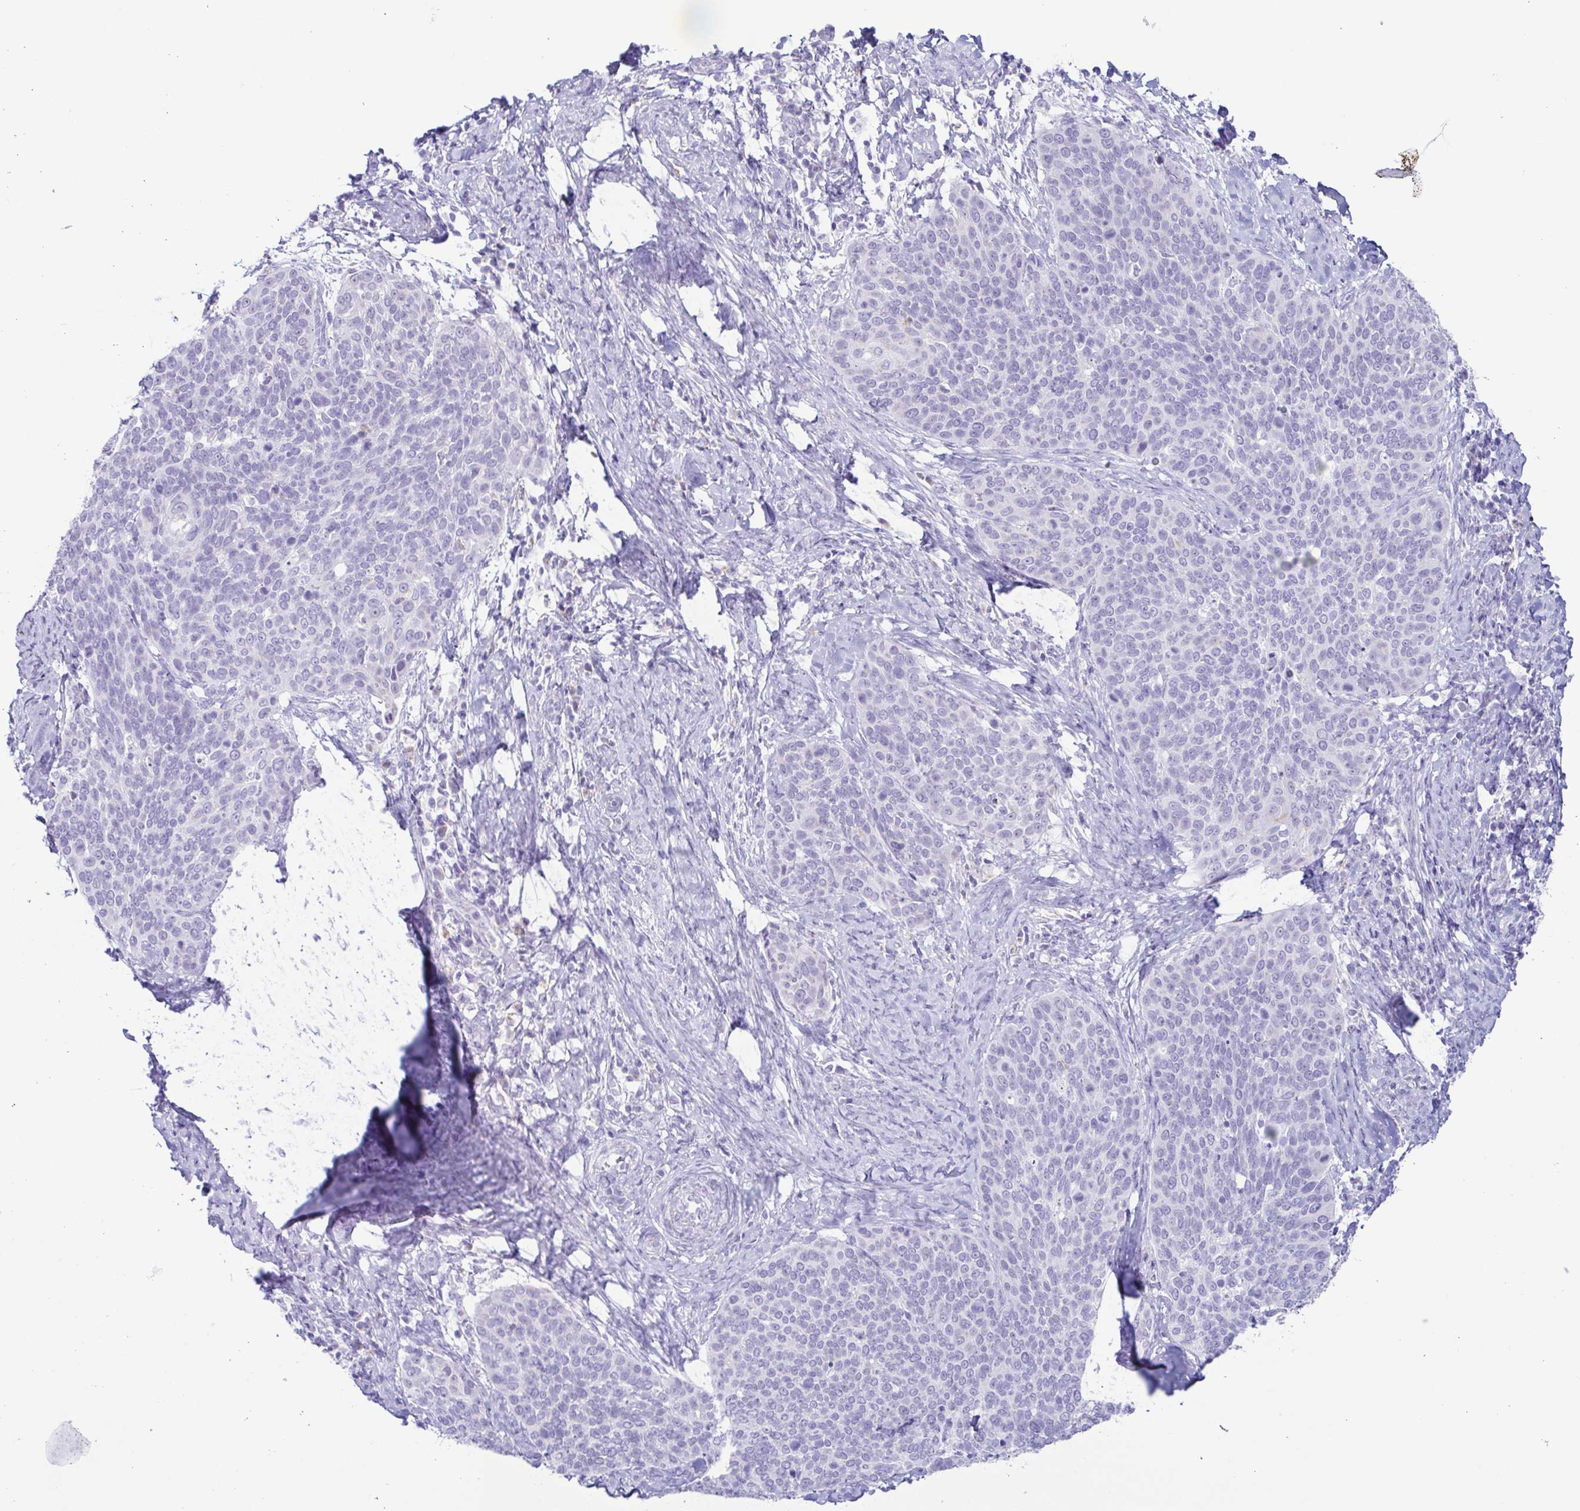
{"staining": {"intensity": "negative", "quantity": "none", "location": "none"}, "tissue": "cervical cancer", "cell_type": "Tumor cells", "image_type": "cancer", "snomed": [{"axis": "morphology", "description": "Squamous cell carcinoma, NOS"}, {"axis": "topography", "description": "Cervix"}], "caption": "An immunohistochemistry photomicrograph of cervical cancer is shown. There is no staining in tumor cells of cervical cancer.", "gene": "AZU1", "patient": {"sex": "female", "age": 69}}